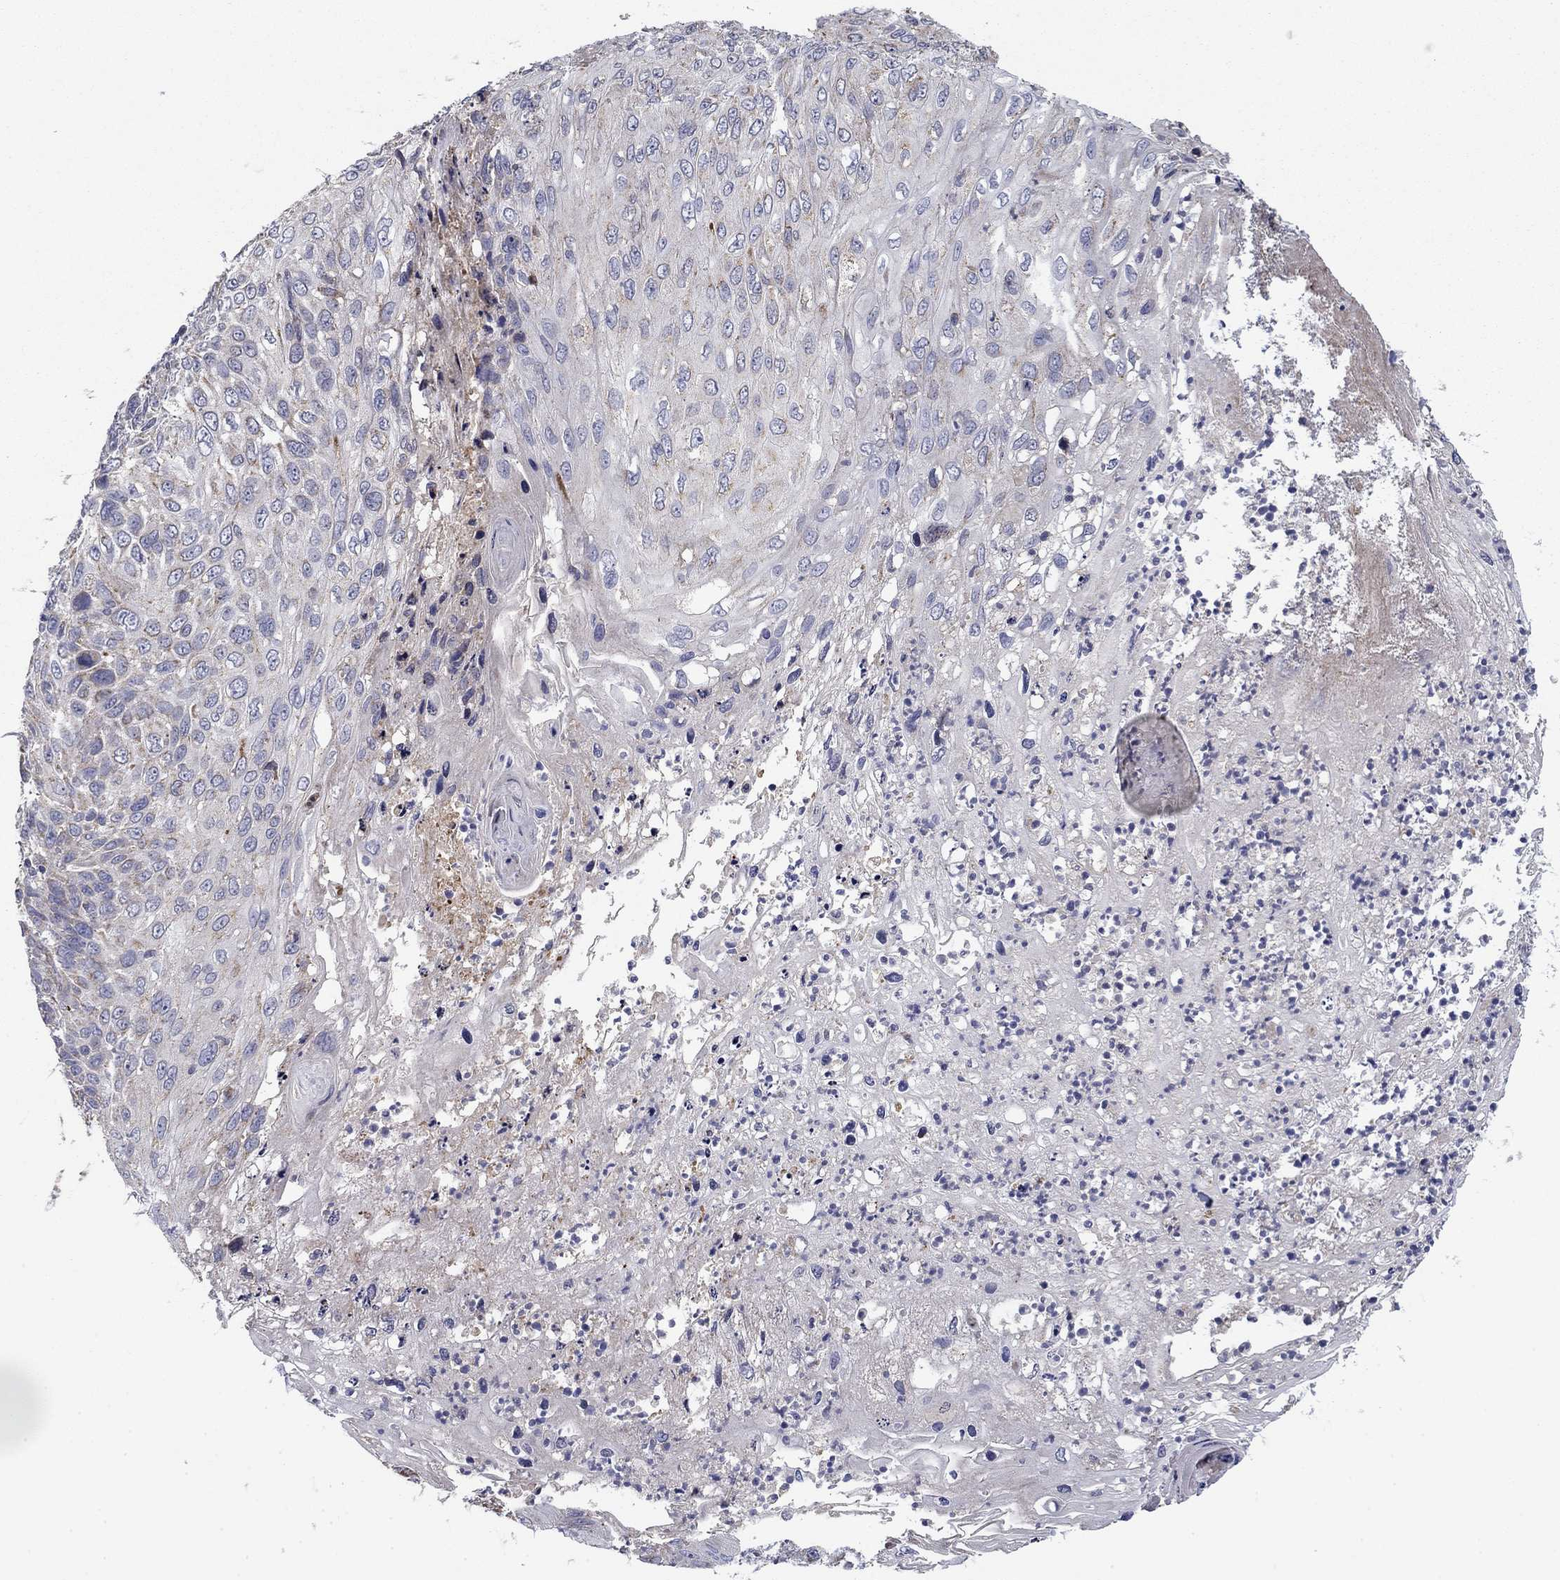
{"staining": {"intensity": "moderate", "quantity": "<25%", "location": "cytoplasmic/membranous"}, "tissue": "skin cancer", "cell_type": "Tumor cells", "image_type": "cancer", "snomed": [{"axis": "morphology", "description": "Squamous cell carcinoma, NOS"}, {"axis": "topography", "description": "Skin"}], "caption": "IHC (DAB (3,3'-diaminobenzidine)) staining of skin squamous cell carcinoma exhibits moderate cytoplasmic/membranous protein staining in about <25% of tumor cells. (IHC, brightfield microscopy, high magnification).", "gene": "MMAA", "patient": {"sex": "male", "age": 92}}